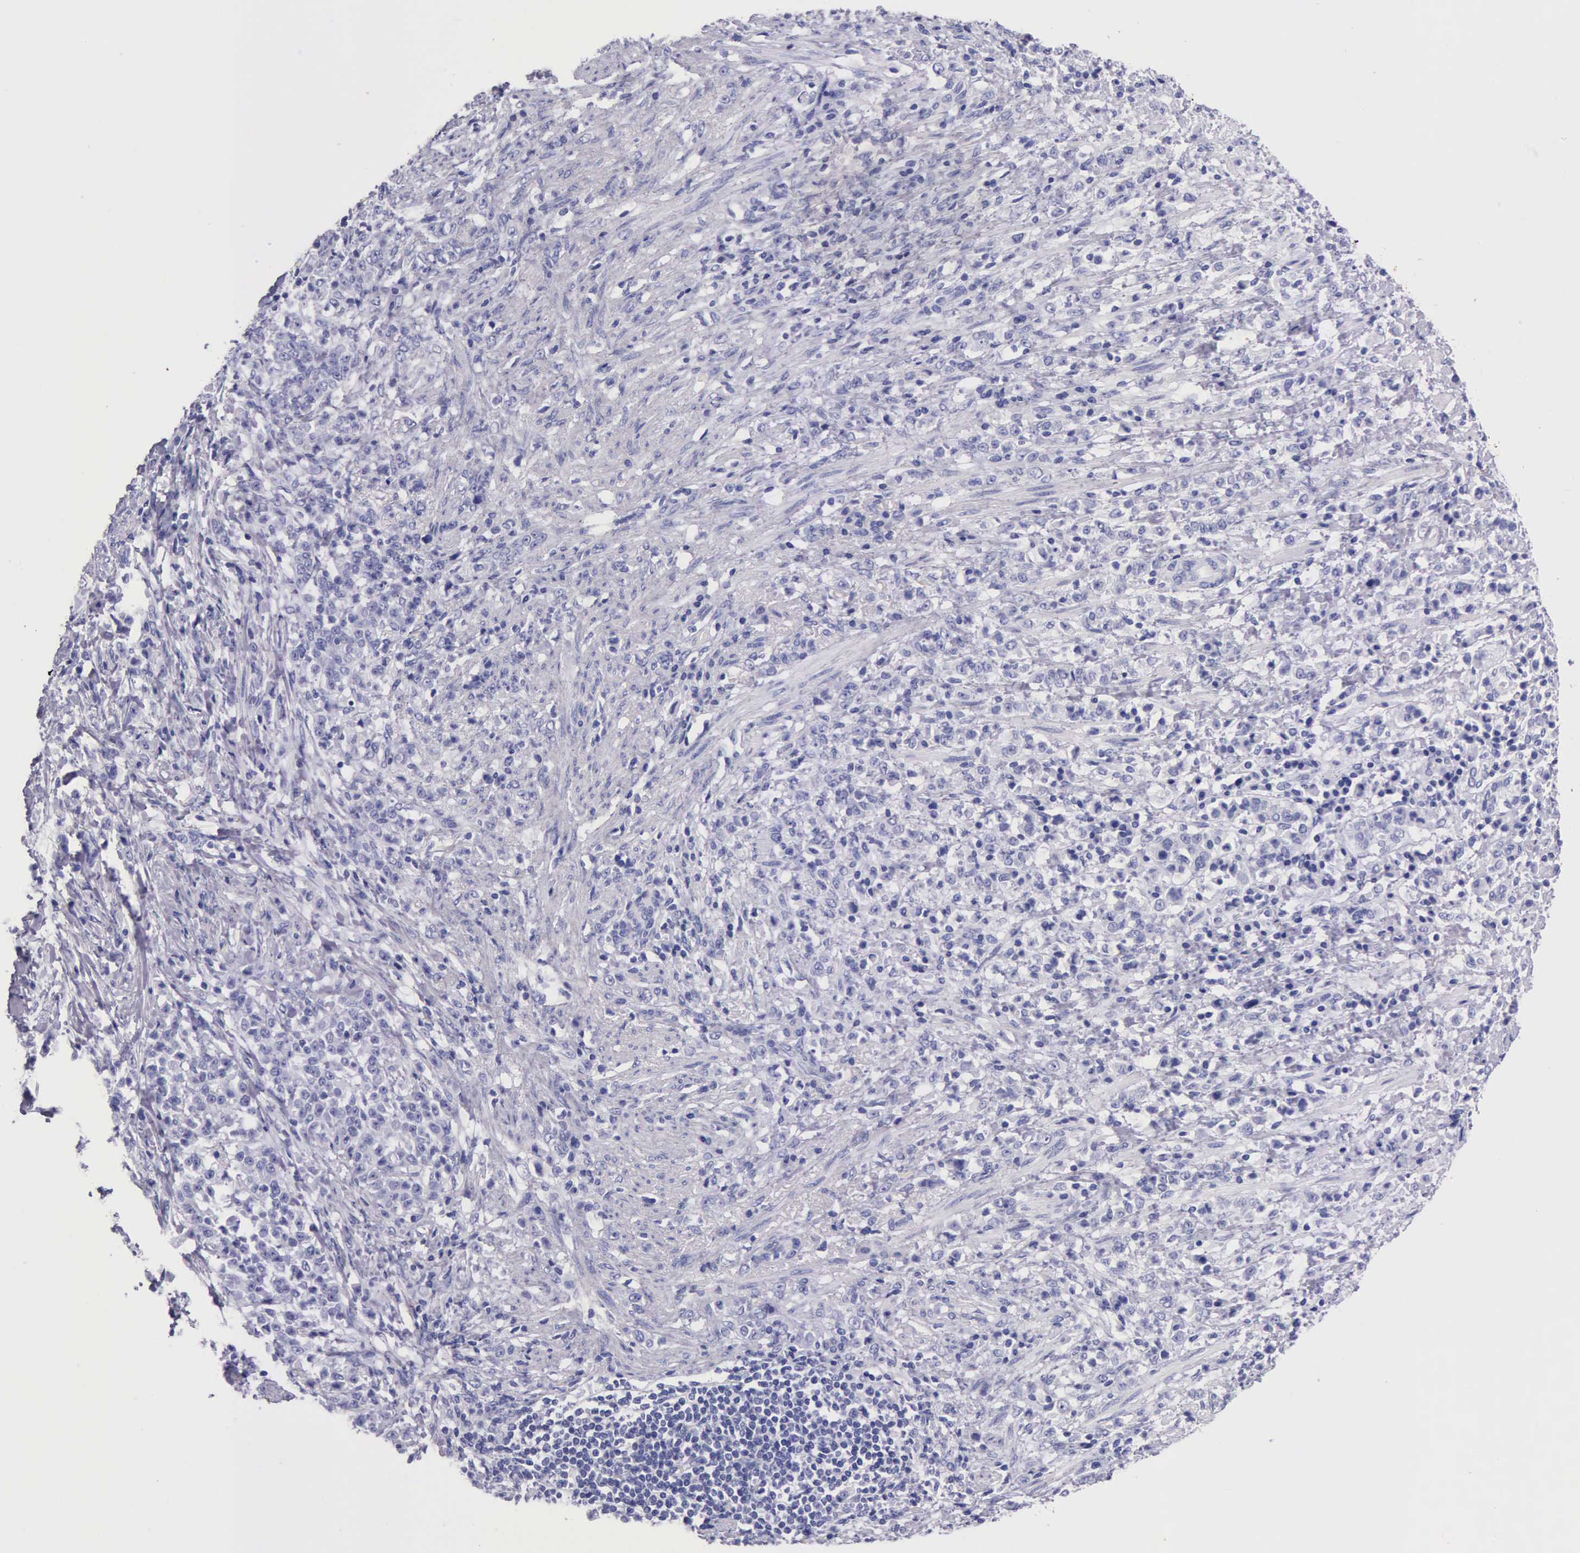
{"staining": {"intensity": "negative", "quantity": "none", "location": "none"}, "tissue": "stomach cancer", "cell_type": "Tumor cells", "image_type": "cancer", "snomed": [{"axis": "morphology", "description": "Adenocarcinoma, NOS"}, {"axis": "topography", "description": "Stomach, lower"}], "caption": "High power microscopy photomicrograph of an IHC photomicrograph of stomach cancer (adenocarcinoma), revealing no significant staining in tumor cells.", "gene": "KLK3", "patient": {"sex": "male", "age": 88}}